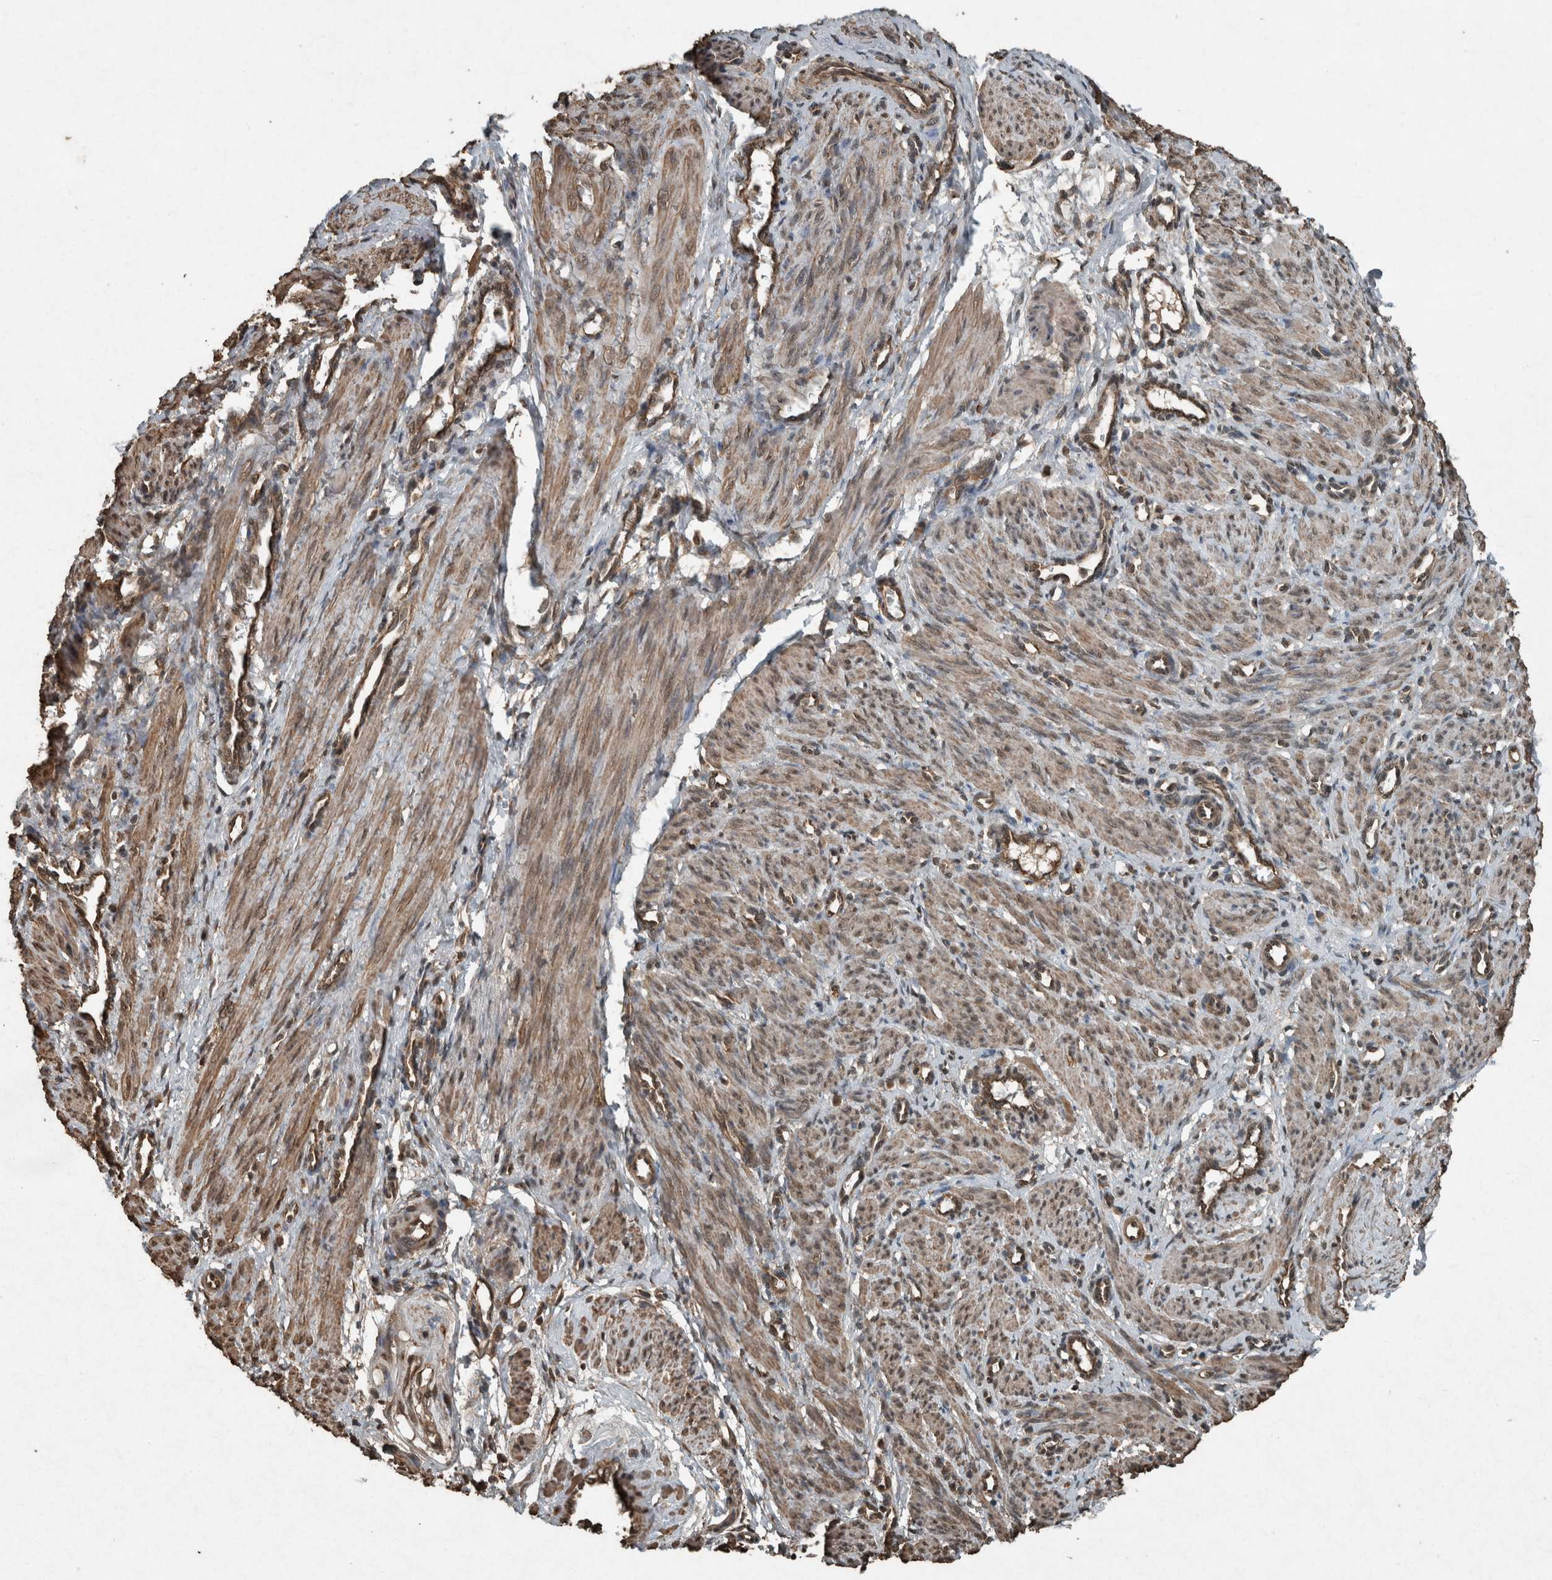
{"staining": {"intensity": "moderate", "quantity": ">75%", "location": "cytoplasmic/membranous"}, "tissue": "smooth muscle", "cell_type": "Smooth muscle cells", "image_type": "normal", "snomed": [{"axis": "morphology", "description": "Normal tissue, NOS"}, {"axis": "topography", "description": "Endometrium"}], "caption": "A histopathology image of human smooth muscle stained for a protein shows moderate cytoplasmic/membranous brown staining in smooth muscle cells.", "gene": "ARHGEF12", "patient": {"sex": "female", "age": 33}}